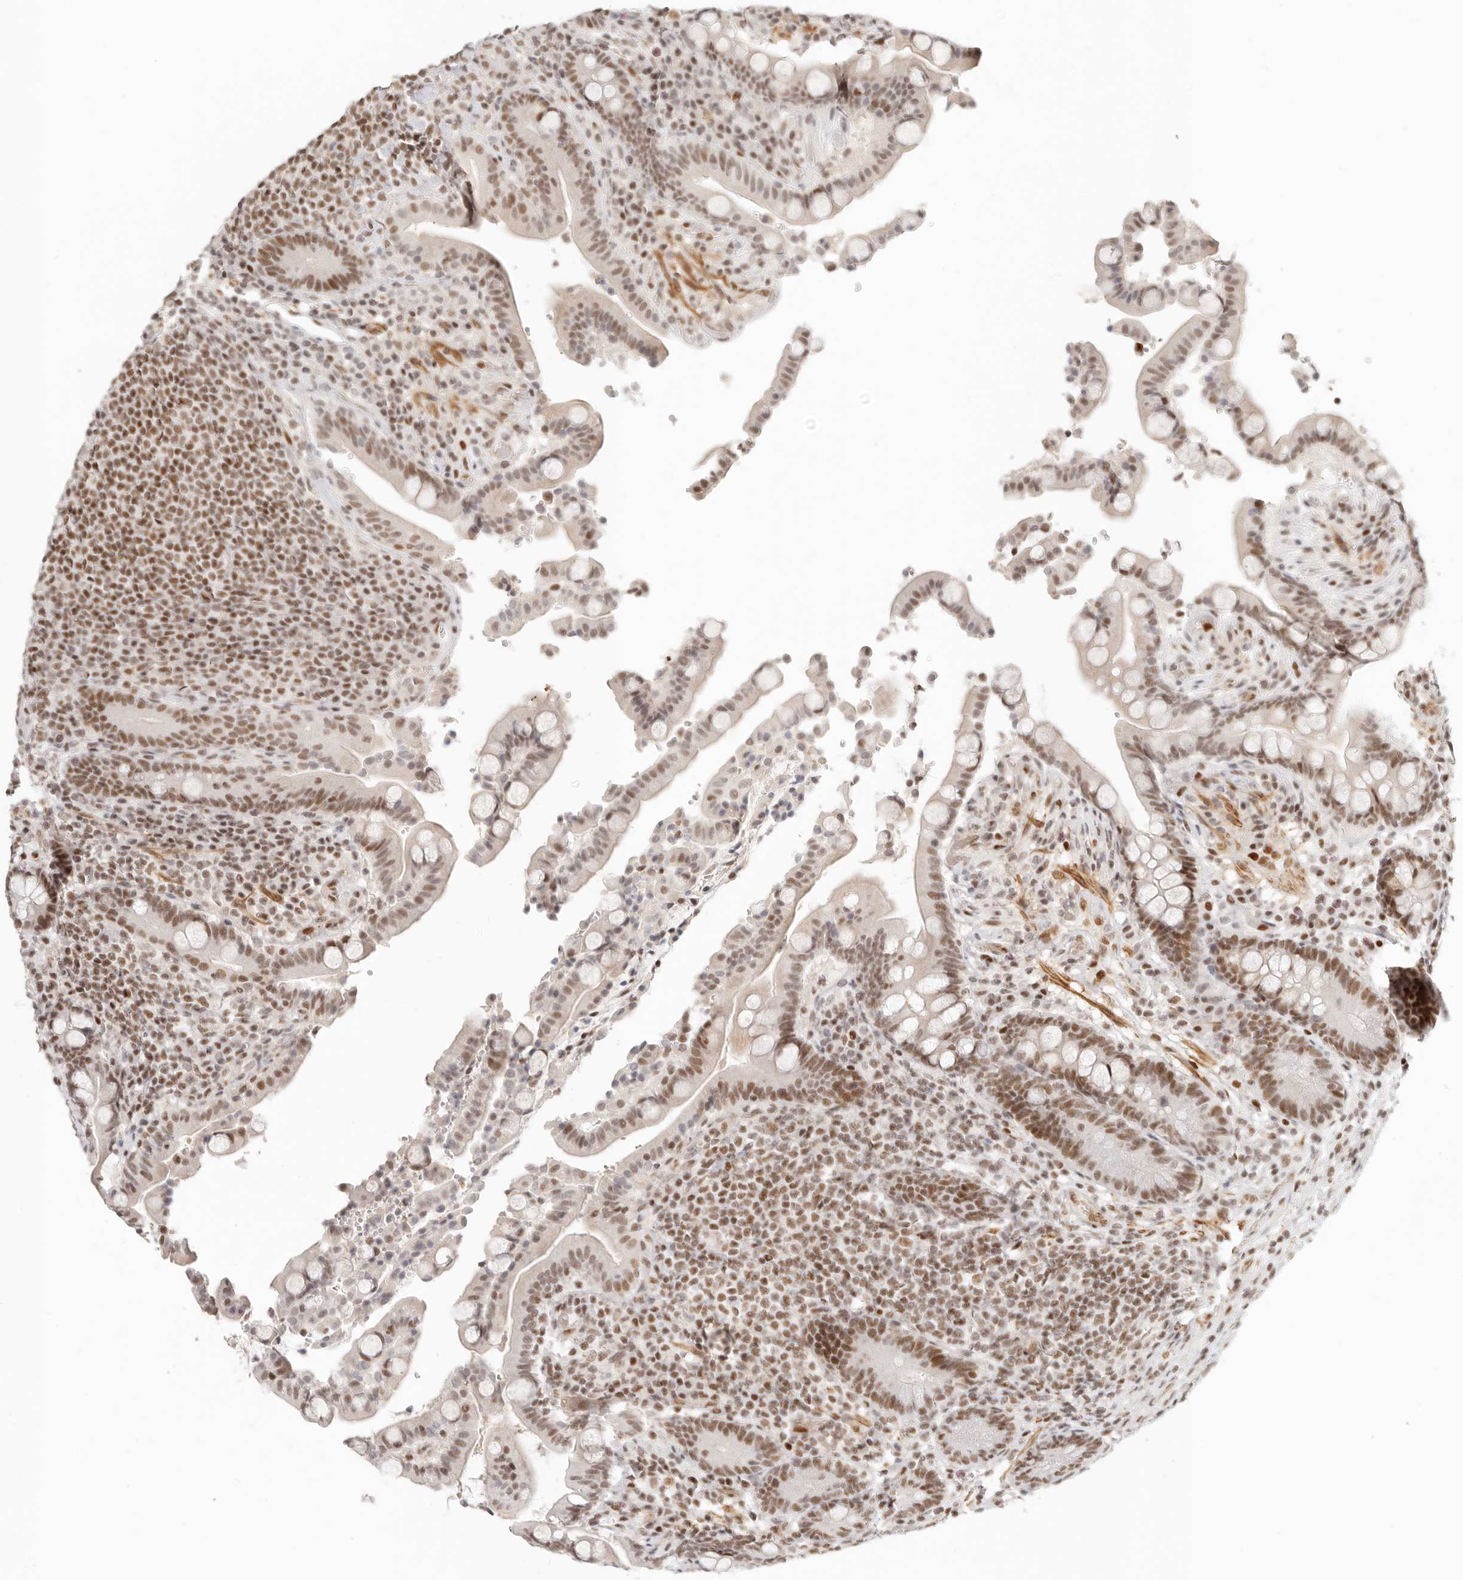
{"staining": {"intensity": "moderate", "quantity": ">75%", "location": "nuclear"}, "tissue": "colon", "cell_type": "Endothelial cells", "image_type": "normal", "snomed": [{"axis": "morphology", "description": "Normal tissue, NOS"}, {"axis": "topography", "description": "Colon"}], "caption": "Brown immunohistochemical staining in benign human colon exhibits moderate nuclear staining in approximately >75% of endothelial cells.", "gene": "GABPA", "patient": {"sex": "male", "age": 73}}